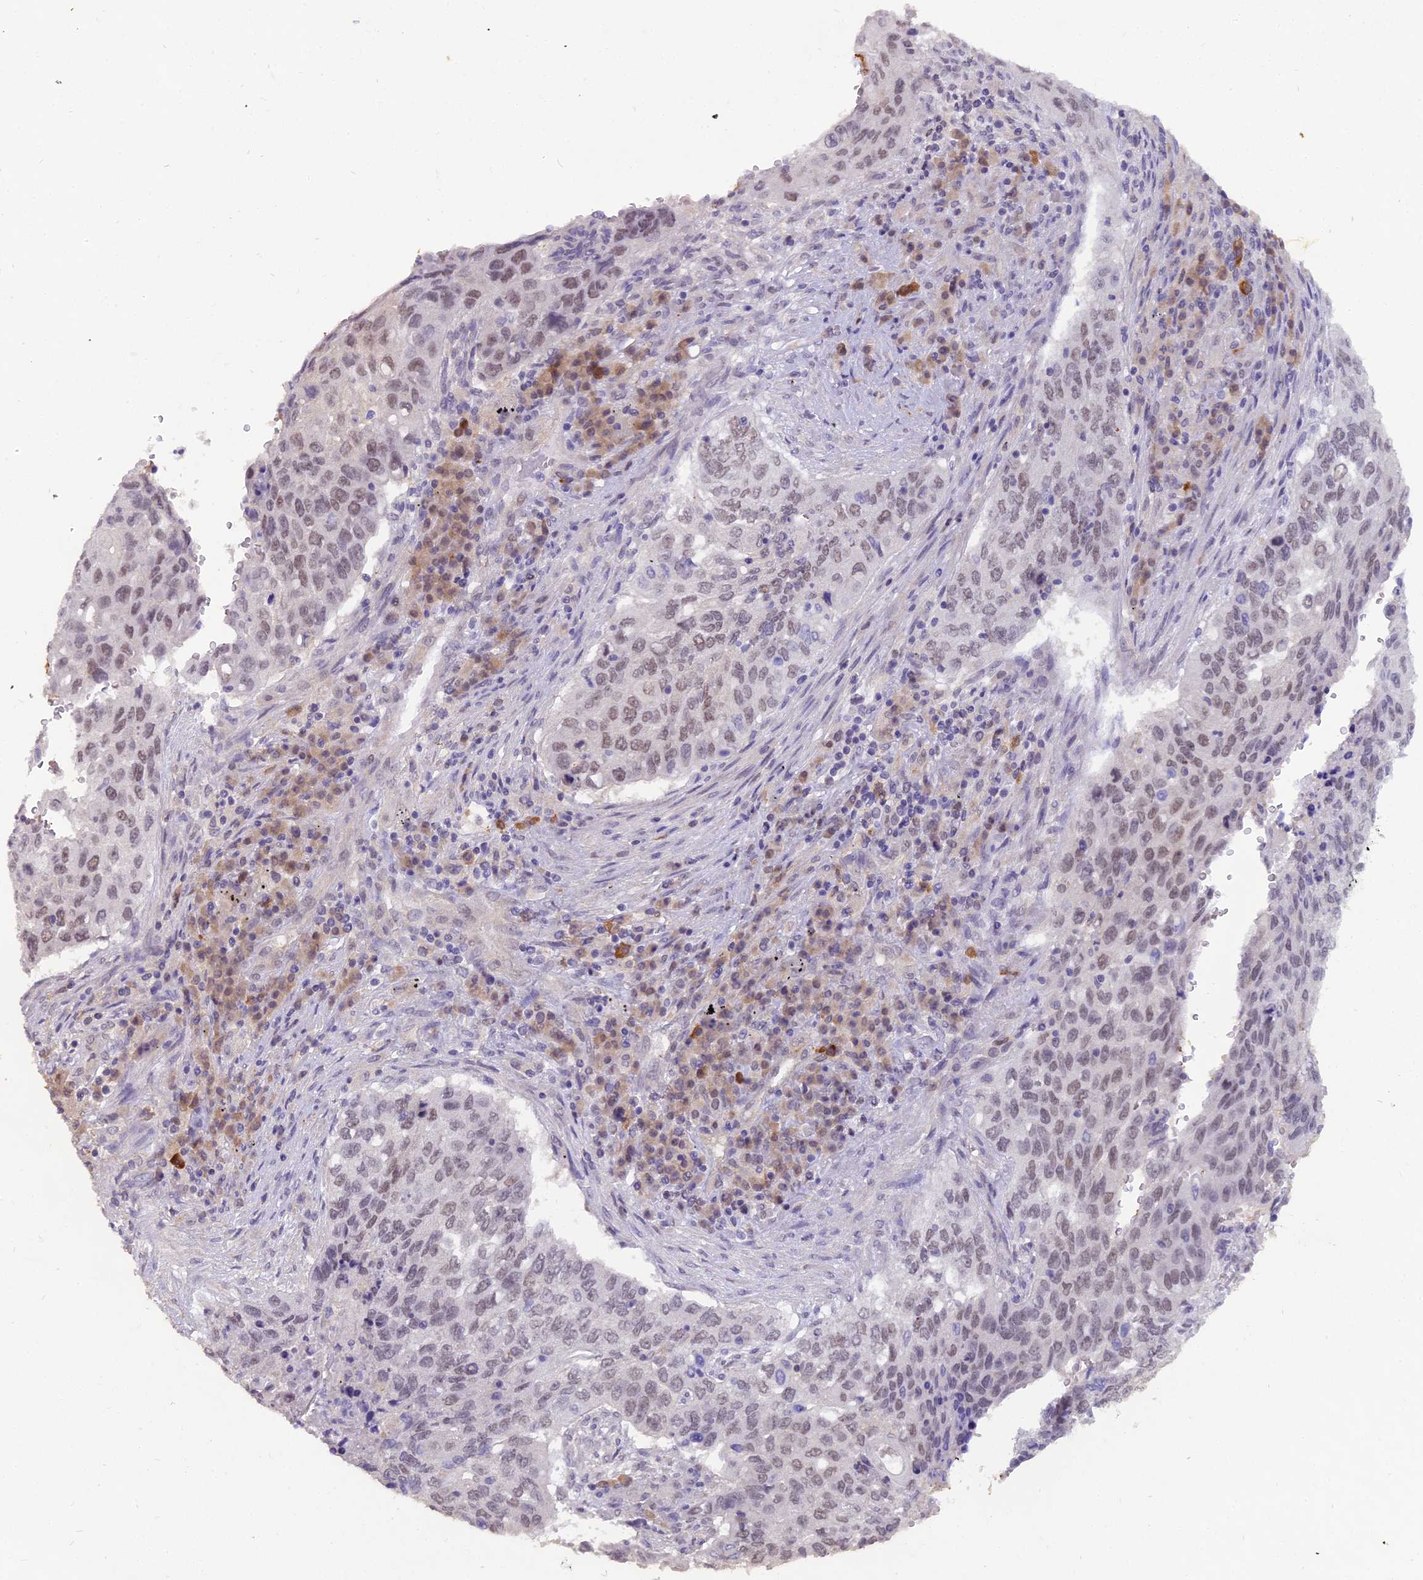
{"staining": {"intensity": "weak", "quantity": "25%-75%", "location": "nuclear"}, "tissue": "lung cancer", "cell_type": "Tumor cells", "image_type": "cancer", "snomed": [{"axis": "morphology", "description": "Squamous cell carcinoma, NOS"}, {"axis": "topography", "description": "Lung"}], "caption": "Squamous cell carcinoma (lung) stained with IHC demonstrates weak nuclear staining in approximately 25%-75% of tumor cells.", "gene": "BLNK", "patient": {"sex": "female", "age": 63}}